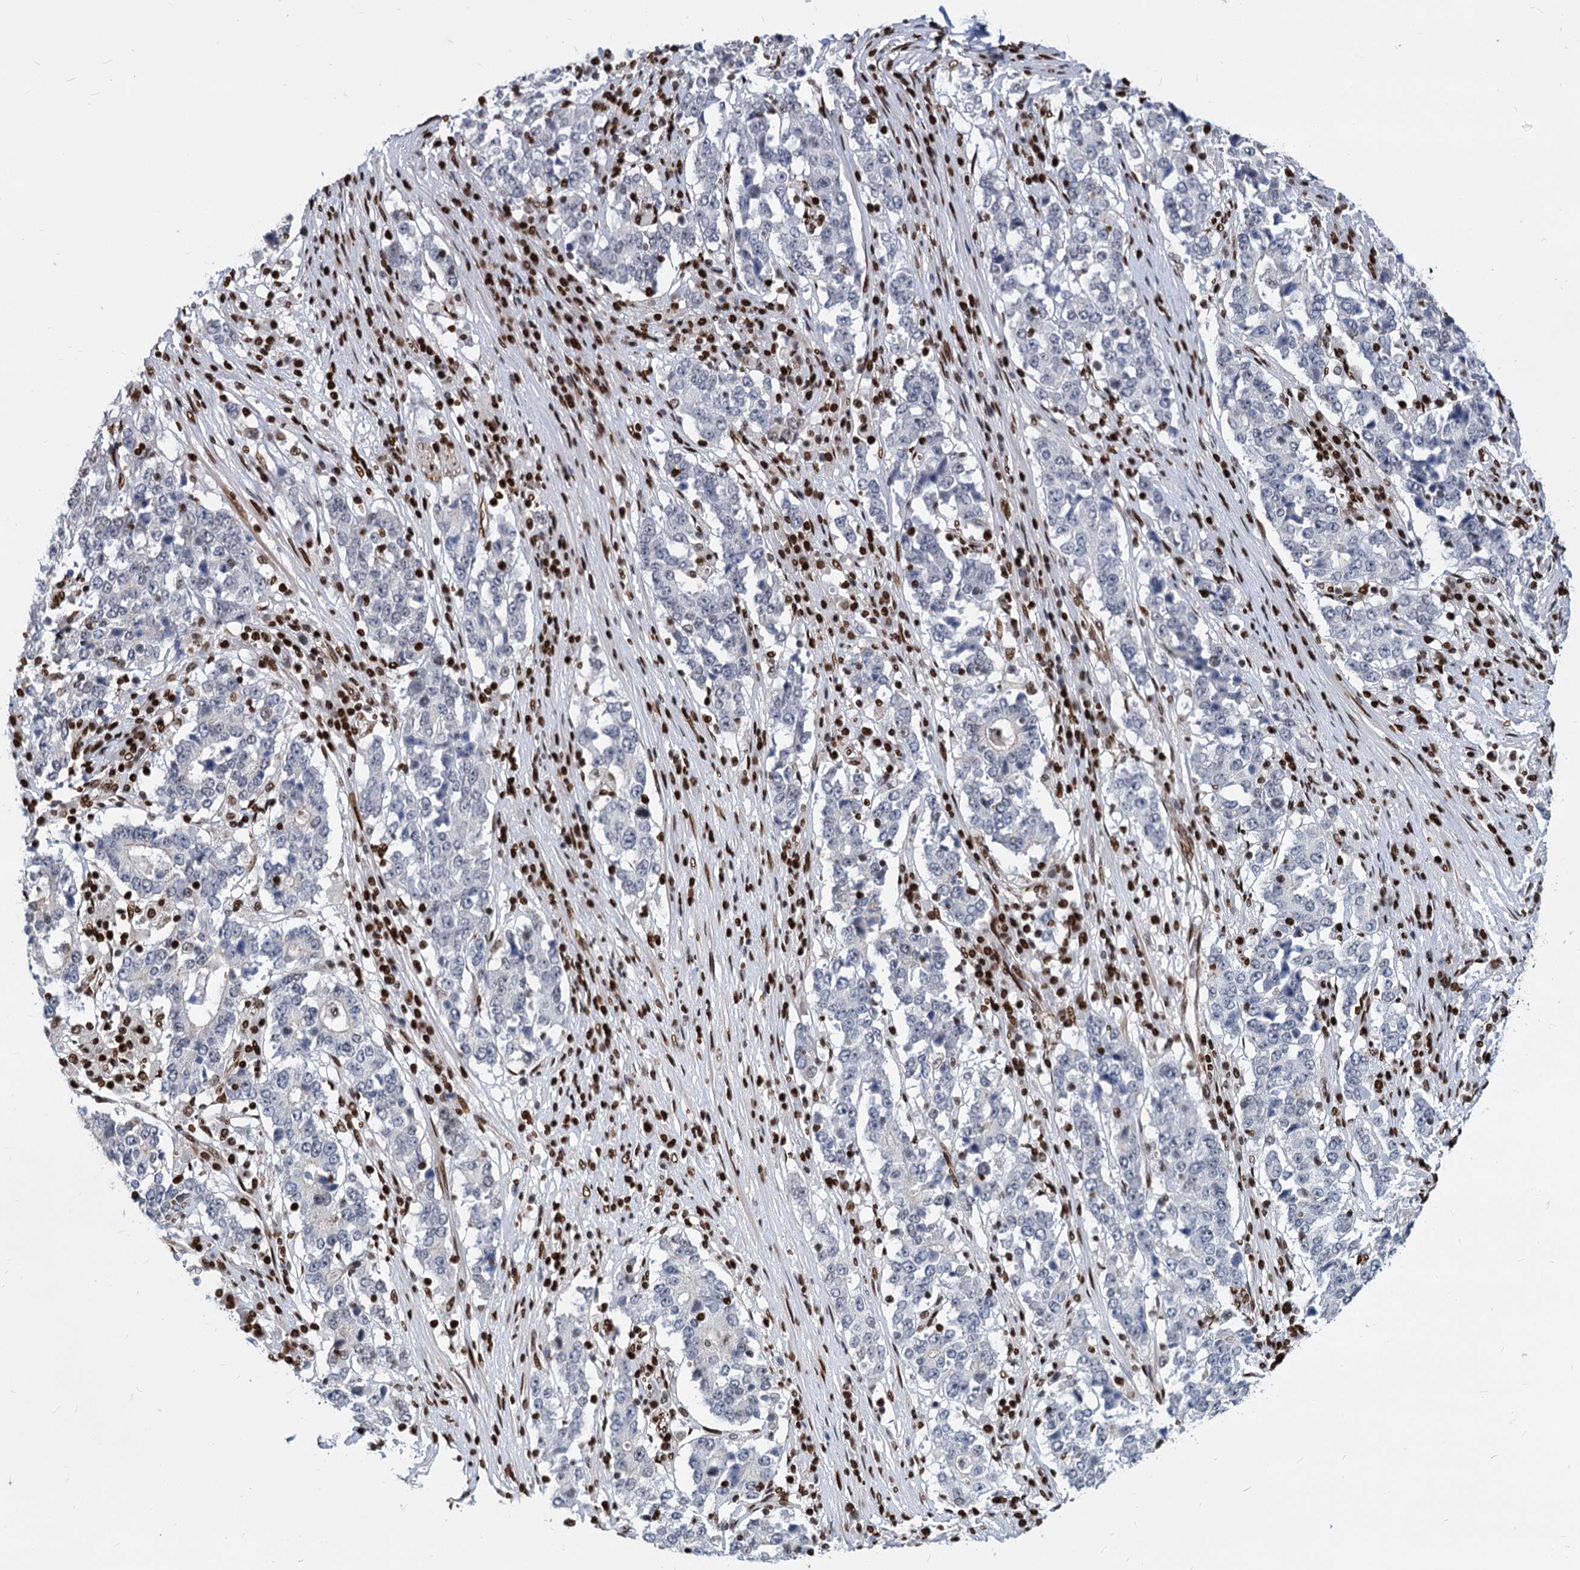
{"staining": {"intensity": "negative", "quantity": "none", "location": "none"}, "tissue": "stomach cancer", "cell_type": "Tumor cells", "image_type": "cancer", "snomed": [{"axis": "morphology", "description": "Adenocarcinoma, NOS"}, {"axis": "topography", "description": "Stomach"}], "caption": "An image of stomach adenocarcinoma stained for a protein shows no brown staining in tumor cells.", "gene": "MECP2", "patient": {"sex": "male", "age": 59}}